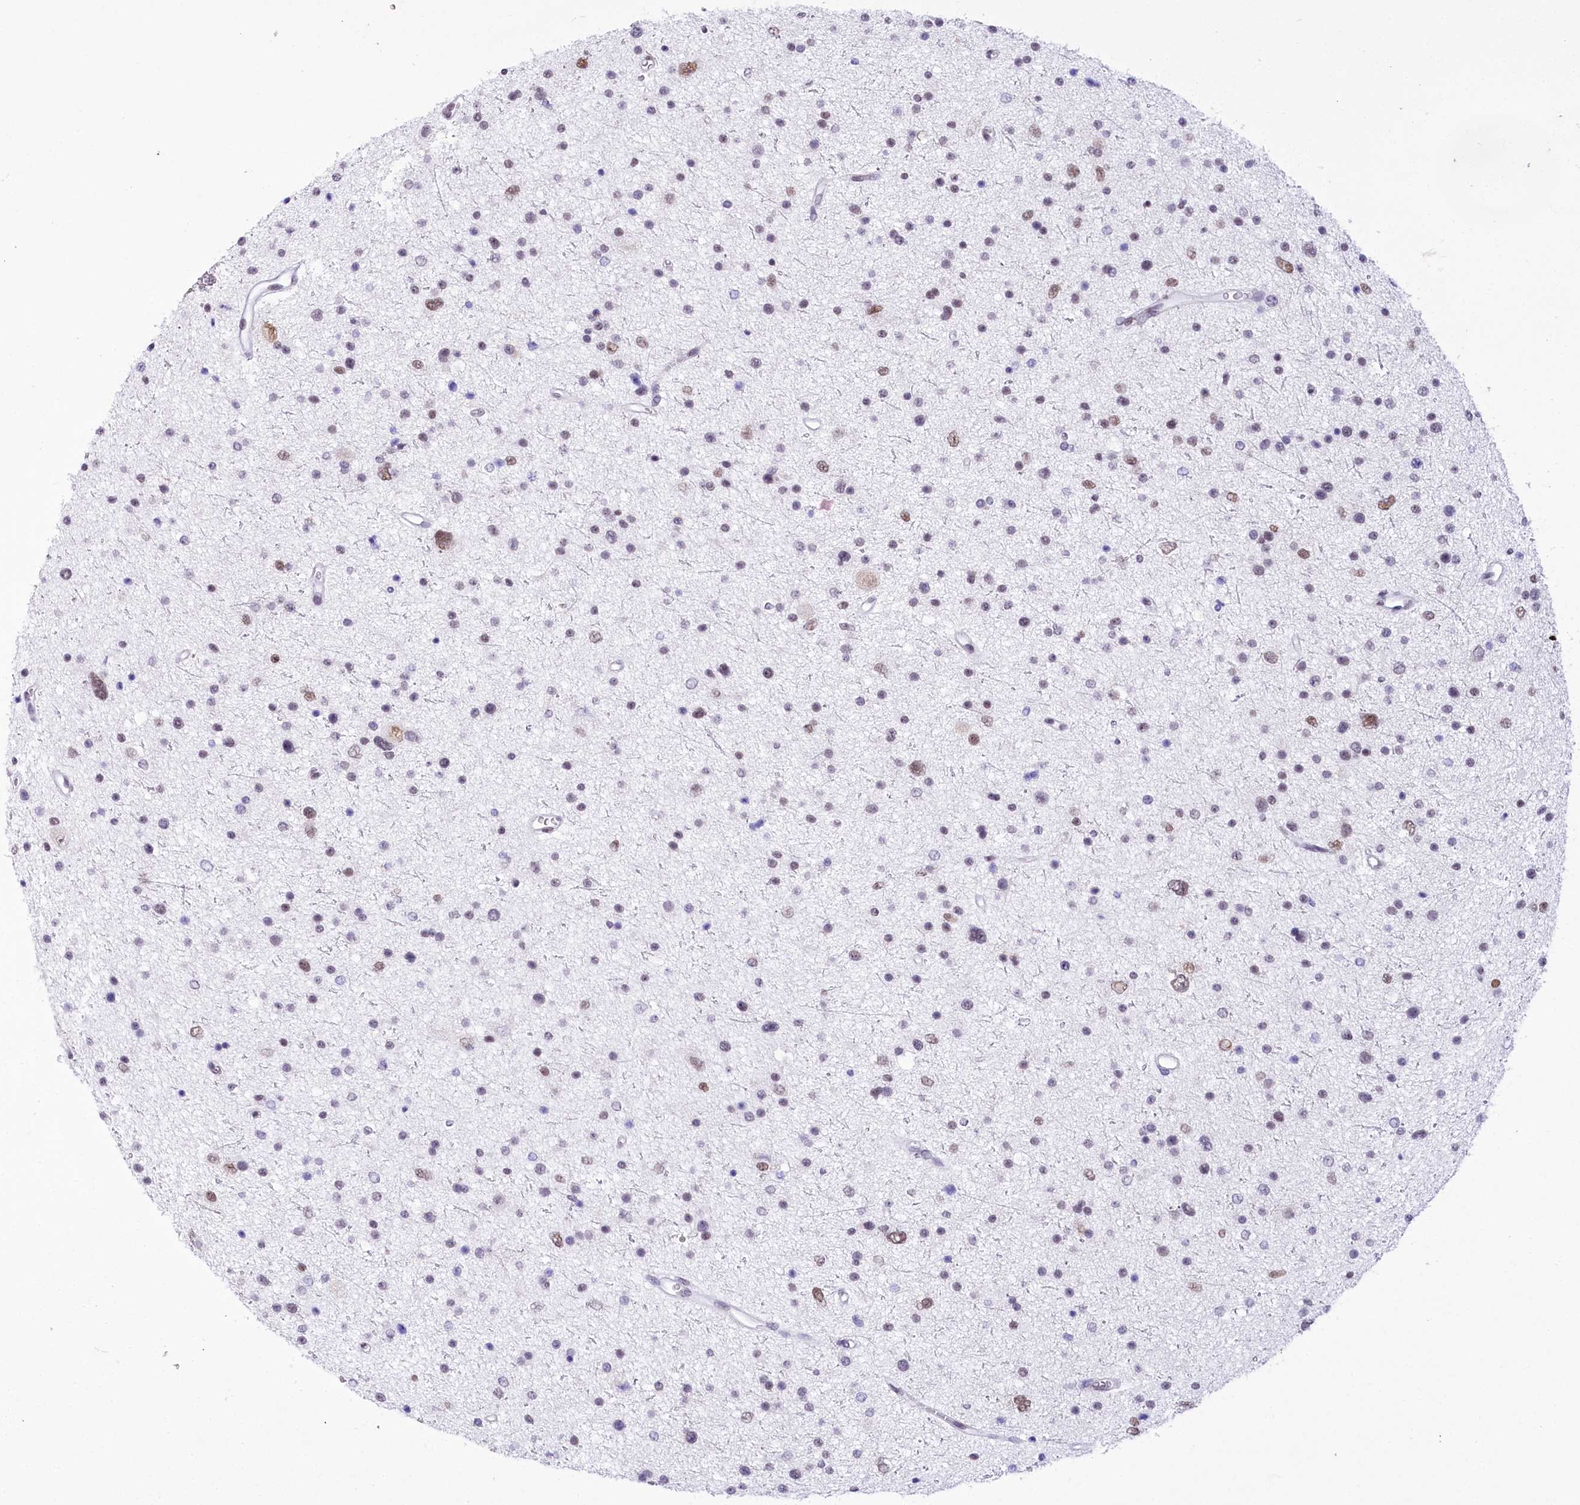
{"staining": {"intensity": "negative", "quantity": "none", "location": "none"}, "tissue": "glioma", "cell_type": "Tumor cells", "image_type": "cancer", "snomed": [{"axis": "morphology", "description": "Glioma, malignant, Low grade"}, {"axis": "topography", "description": "Cerebral cortex"}], "caption": "A photomicrograph of malignant glioma (low-grade) stained for a protein reveals no brown staining in tumor cells.", "gene": "HNRNPA0", "patient": {"sex": "female", "age": 39}}